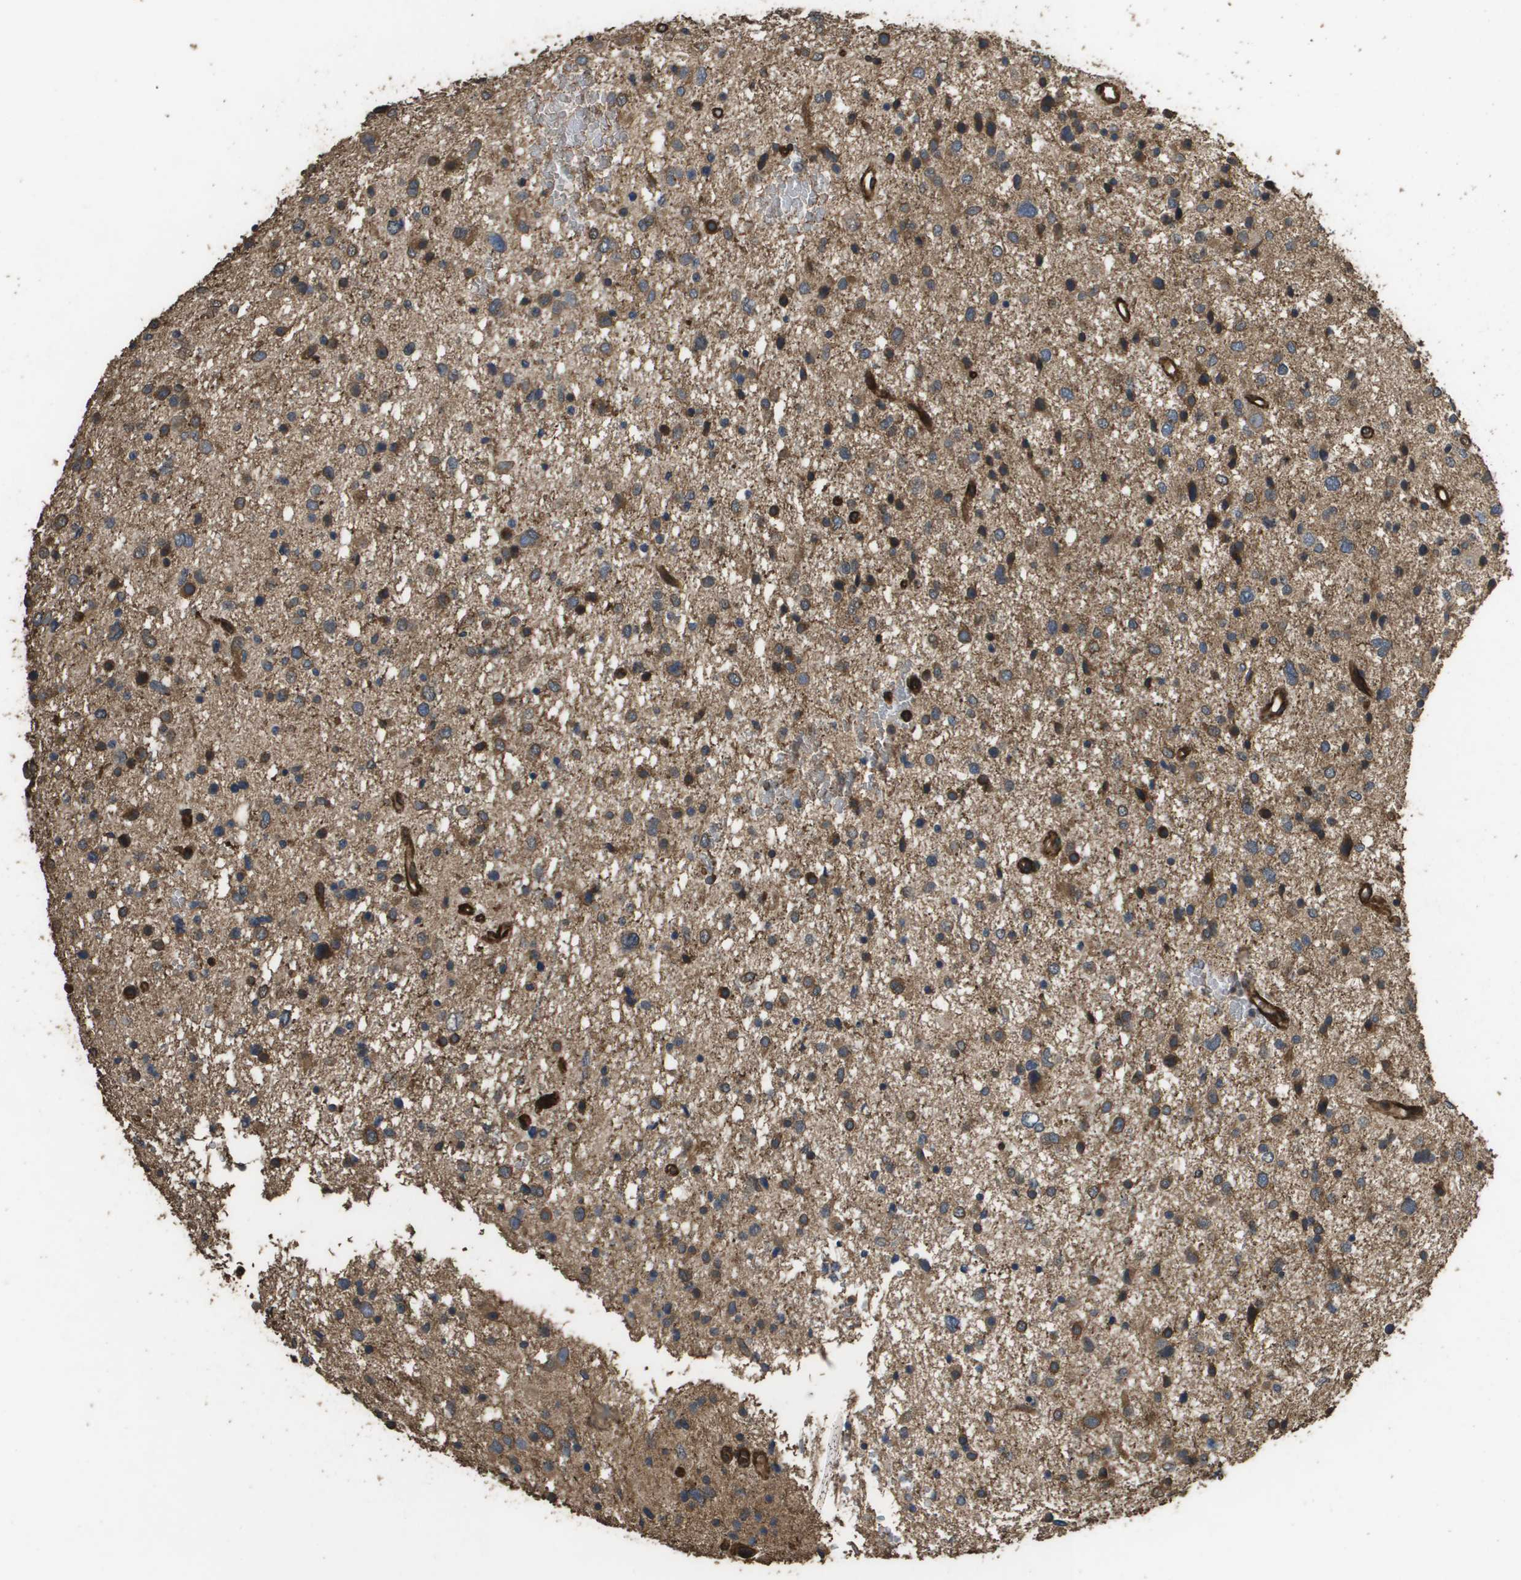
{"staining": {"intensity": "moderate", "quantity": ">75%", "location": "cytoplasmic/membranous"}, "tissue": "glioma", "cell_type": "Tumor cells", "image_type": "cancer", "snomed": [{"axis": "morphology", "description": "Glioma, malignant, Low grade"}, {"axis": "topography", "description": "Brain"}], "caption": "Protein expression analysis of human glioma reveals moderate cytoplasmic/membranous staining in about >75% of tumor cells.", "gene": "AAMP", "patient": {"sex": "female", "age": 37}}